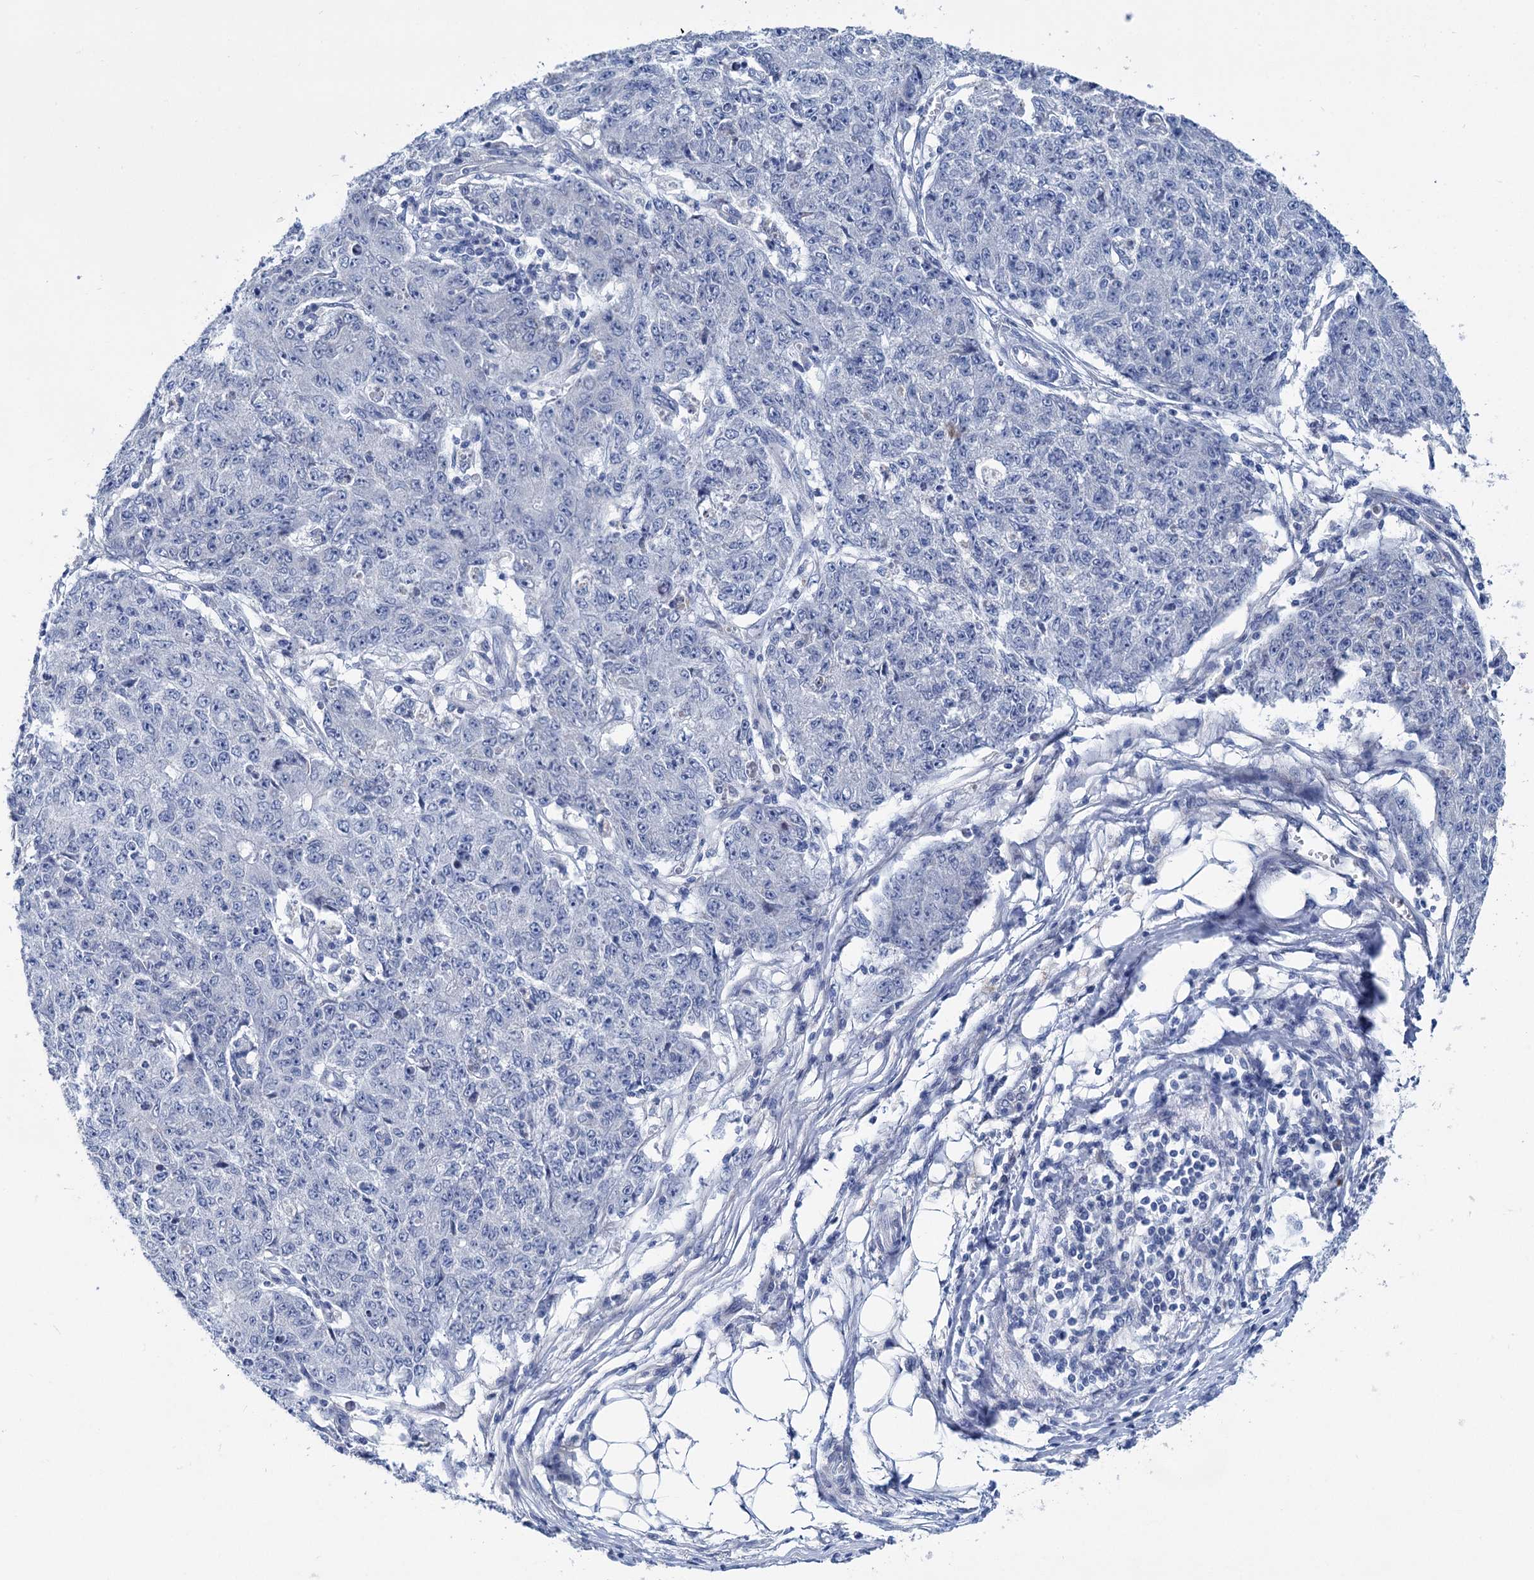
{"staining": {"intensity": "negative", "quantity": "none", "location": "none"}, "tissue": "ovarian cancer", "cell_type": "Tumor cells", "image_type": "cancer", "snomed": [{"axis": "morphology", "description": "Carcinoma, endometroid"}, {"axis": "topography", "description": "Ovary"}], "caption": "Tumor cells are negative for brown protein staining in ovarian cancer.", "gene": "CHDH", "patient": {"sex": "female", "age": 42}}